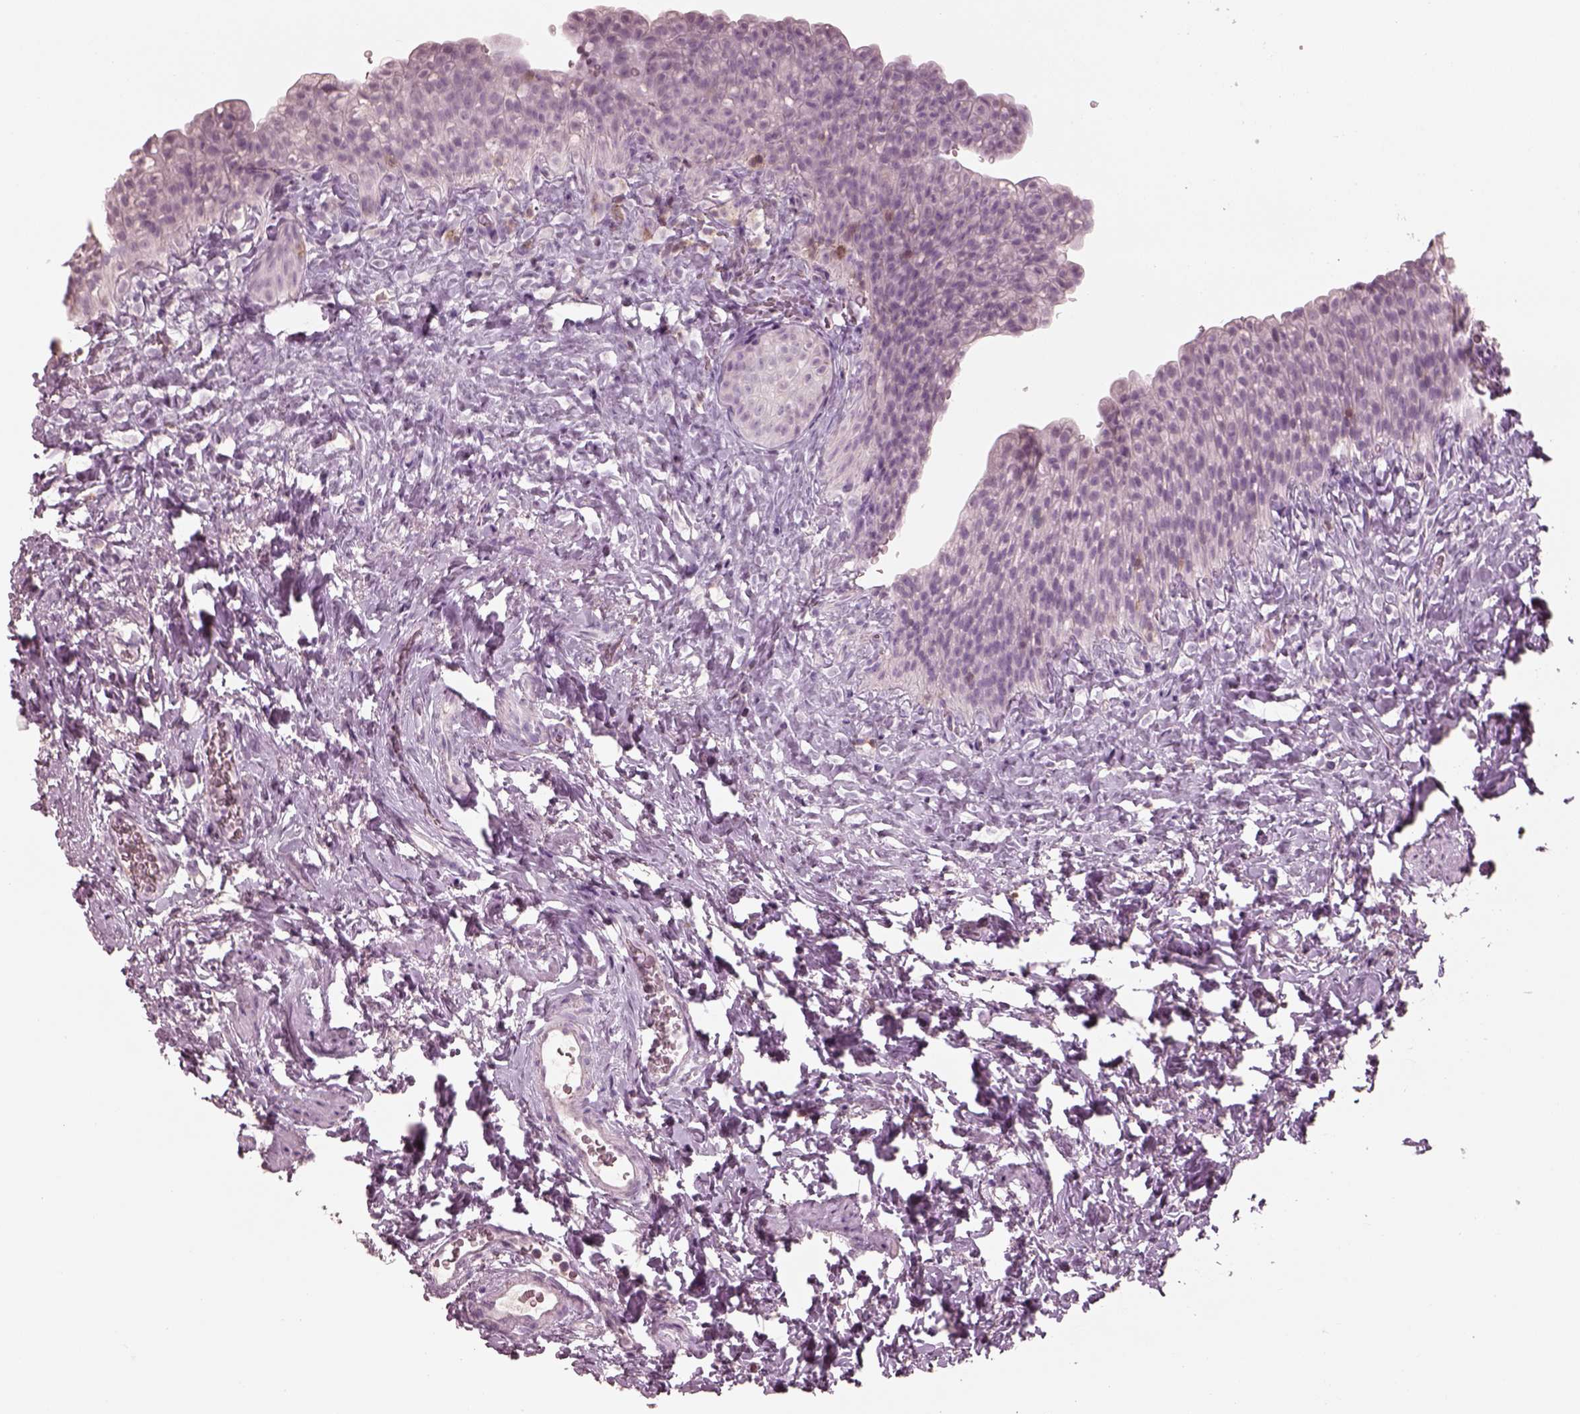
{"staining": {"intensity": "negative", "quantity": "none", "location": "none"}, "tissue": "urinary bladder", "cell_type": "Urothelial cells", "image_type": "normal", "snomed": [{"axis": "morphology", "description": "Normal tissue, NOS"}, {"axis": "topography", "description": "Urinary bladder"}], "caption": "Immunohistochemistry (IHC) of normal human urinary bladder shows no expression in urothelial cells.", "gene": "PDCD1", "patient": {"sex": "male", "age": 76}}